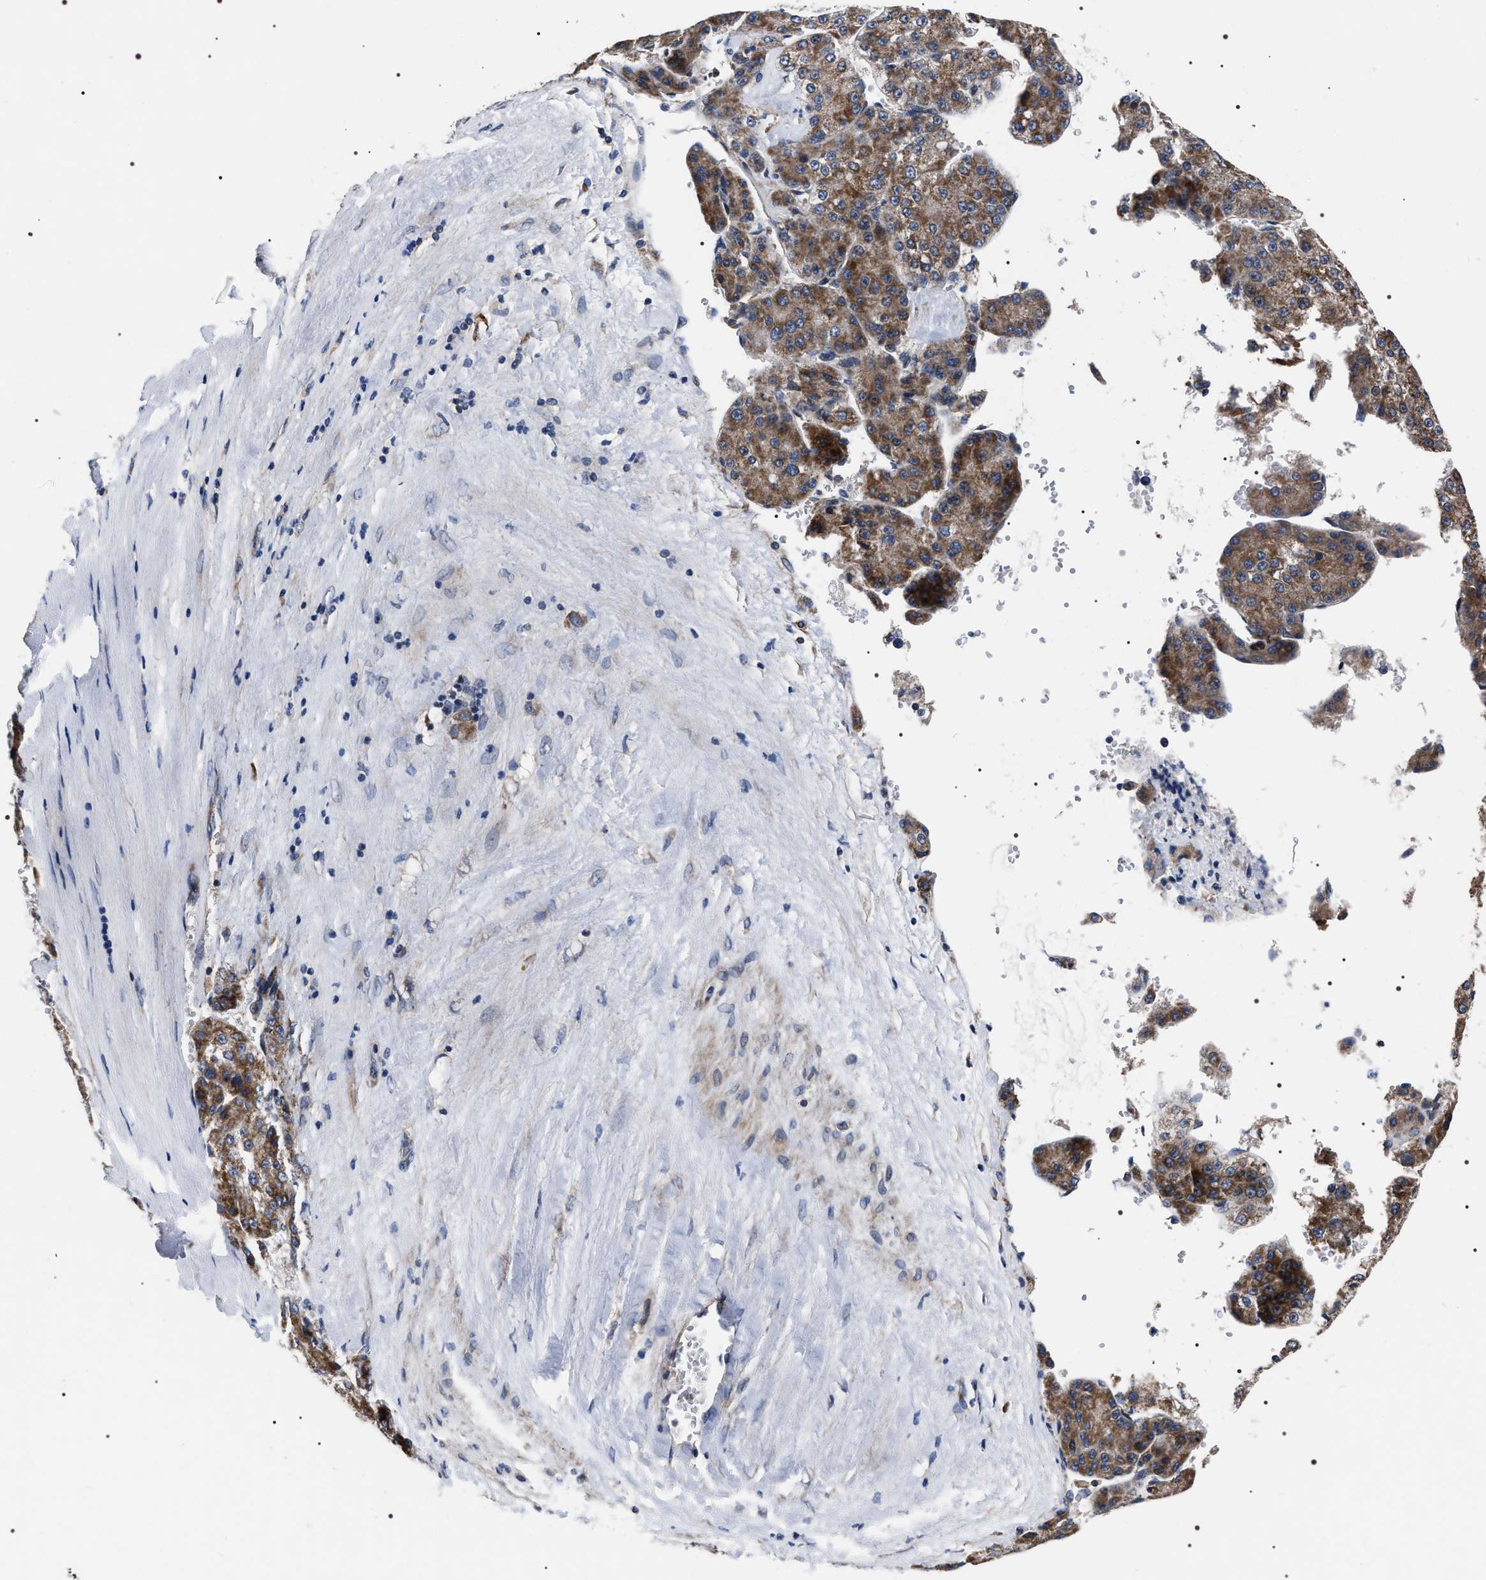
{"staining": {"intensity": "moderate", "quantity": ">75%", "location": "cytoplasmic/membranous"}, "tissue": "liver cancer", "cell_type": "Tumor cells", "image_type": "cancer", "snomed": [{"axis": "morphology", "description": "Carcinoma, Hepatocellular, NOS"}, {"axis": "topography", "description": "Liver"}], "caption": "Liver cancer (hepatocellular carcinoma) stained for a protein (brown) reveals moderate cytoplasmic/membranous positive expression in approximately >75% of tumor cells.", "gene": "MIS18A", "patient": {"sex": "female", "age": 73}}